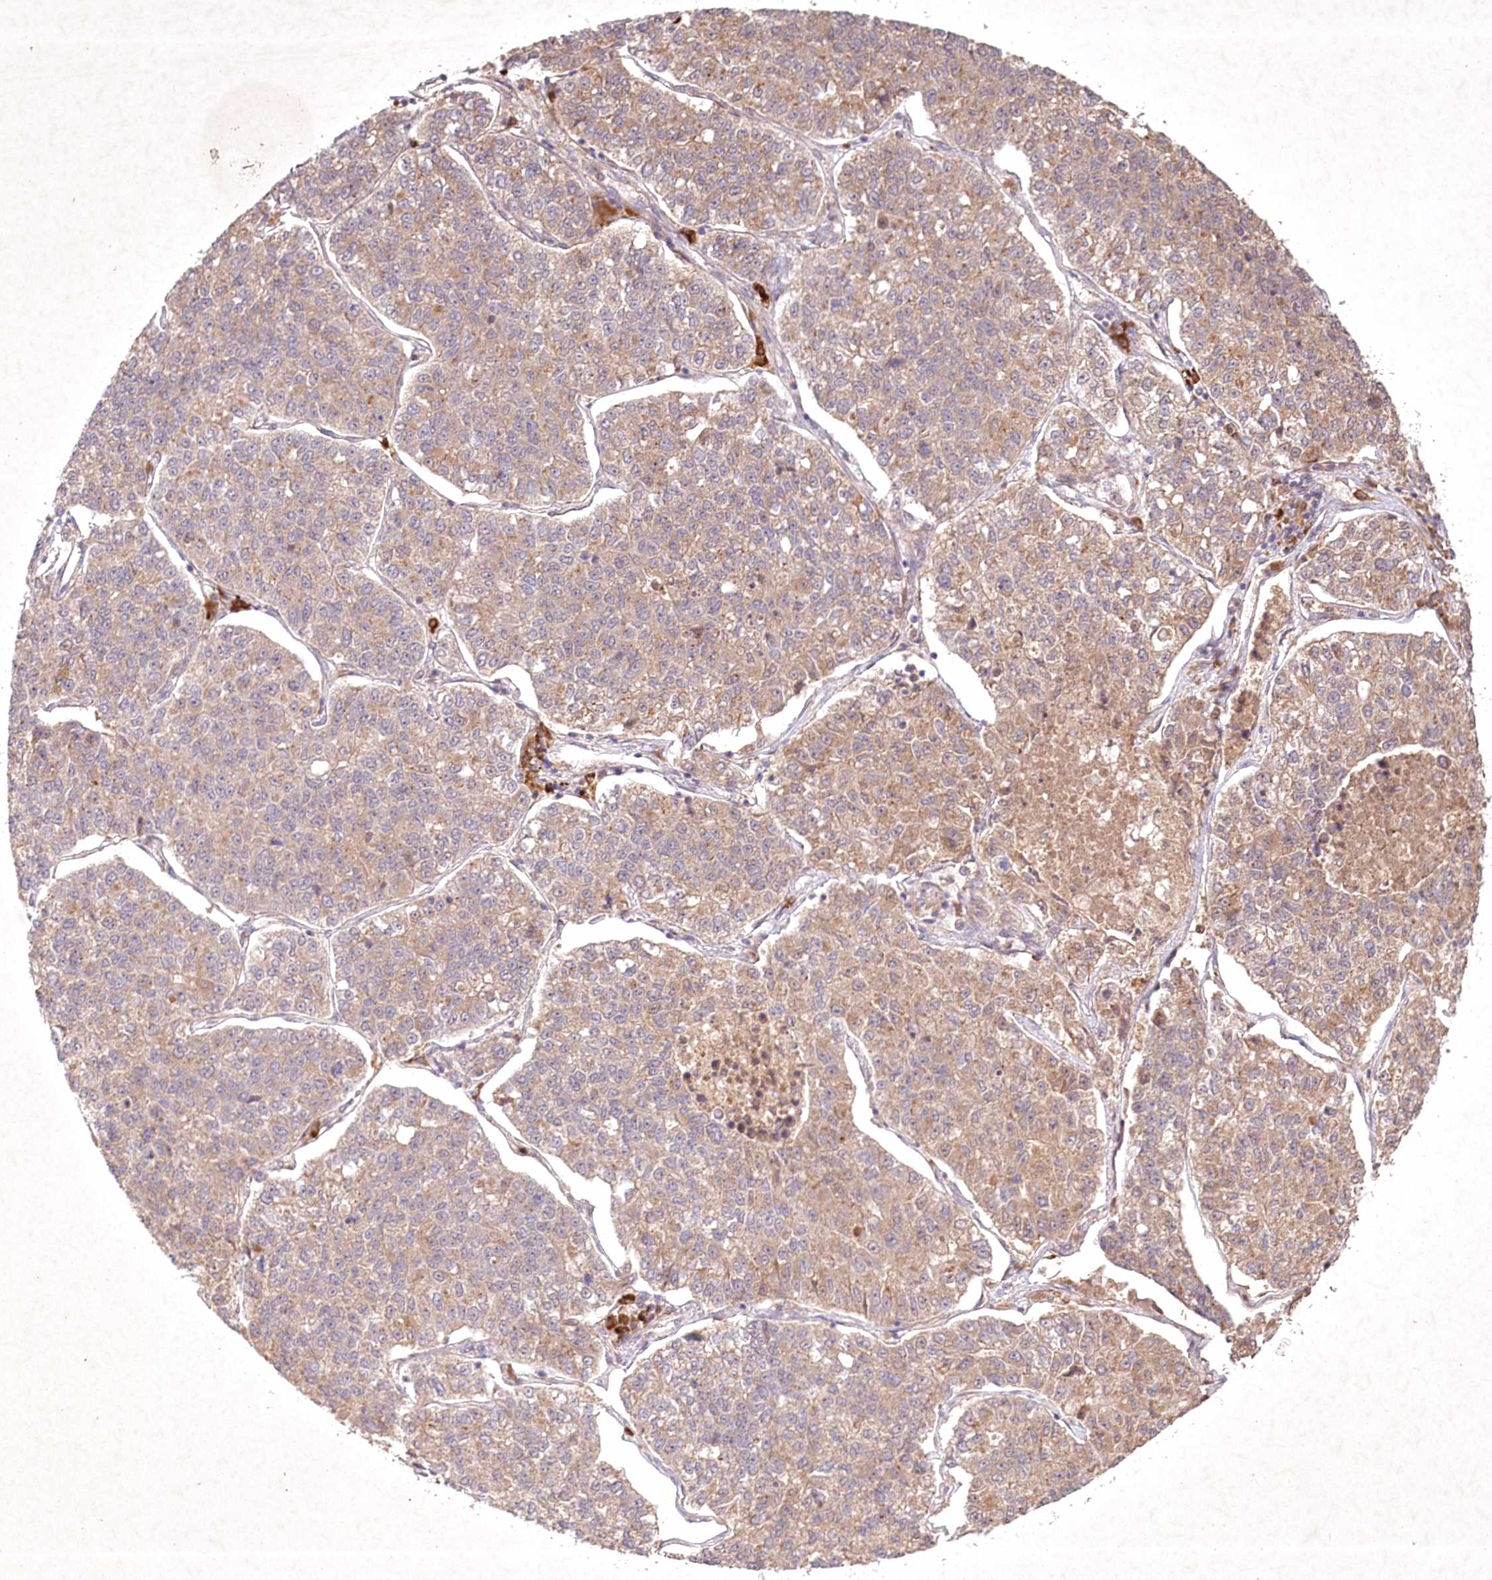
{"staining": {"intensity": "moderate", "quantity": ">75%", "location": "cytoplasmic/membranous"}, "tissue": "lung cancer", "cell_type": "Tumor cells", "image_type": "cancer", "snomed": [{"axis": "morphology", "description": "Adenocarcinoma, NOS"}, {"axis": "topography", "description": "Lung"}], "caption": "High-power microscopy captured an immunohistochemistry micrograph of lung adenocarcinoma, revealing moderate cytoplasmic/membranous positivity in approximately >75% of tumor cells.", "gene": "IRAK1BP1", "patient": {"sex": "male", "age": 49}}